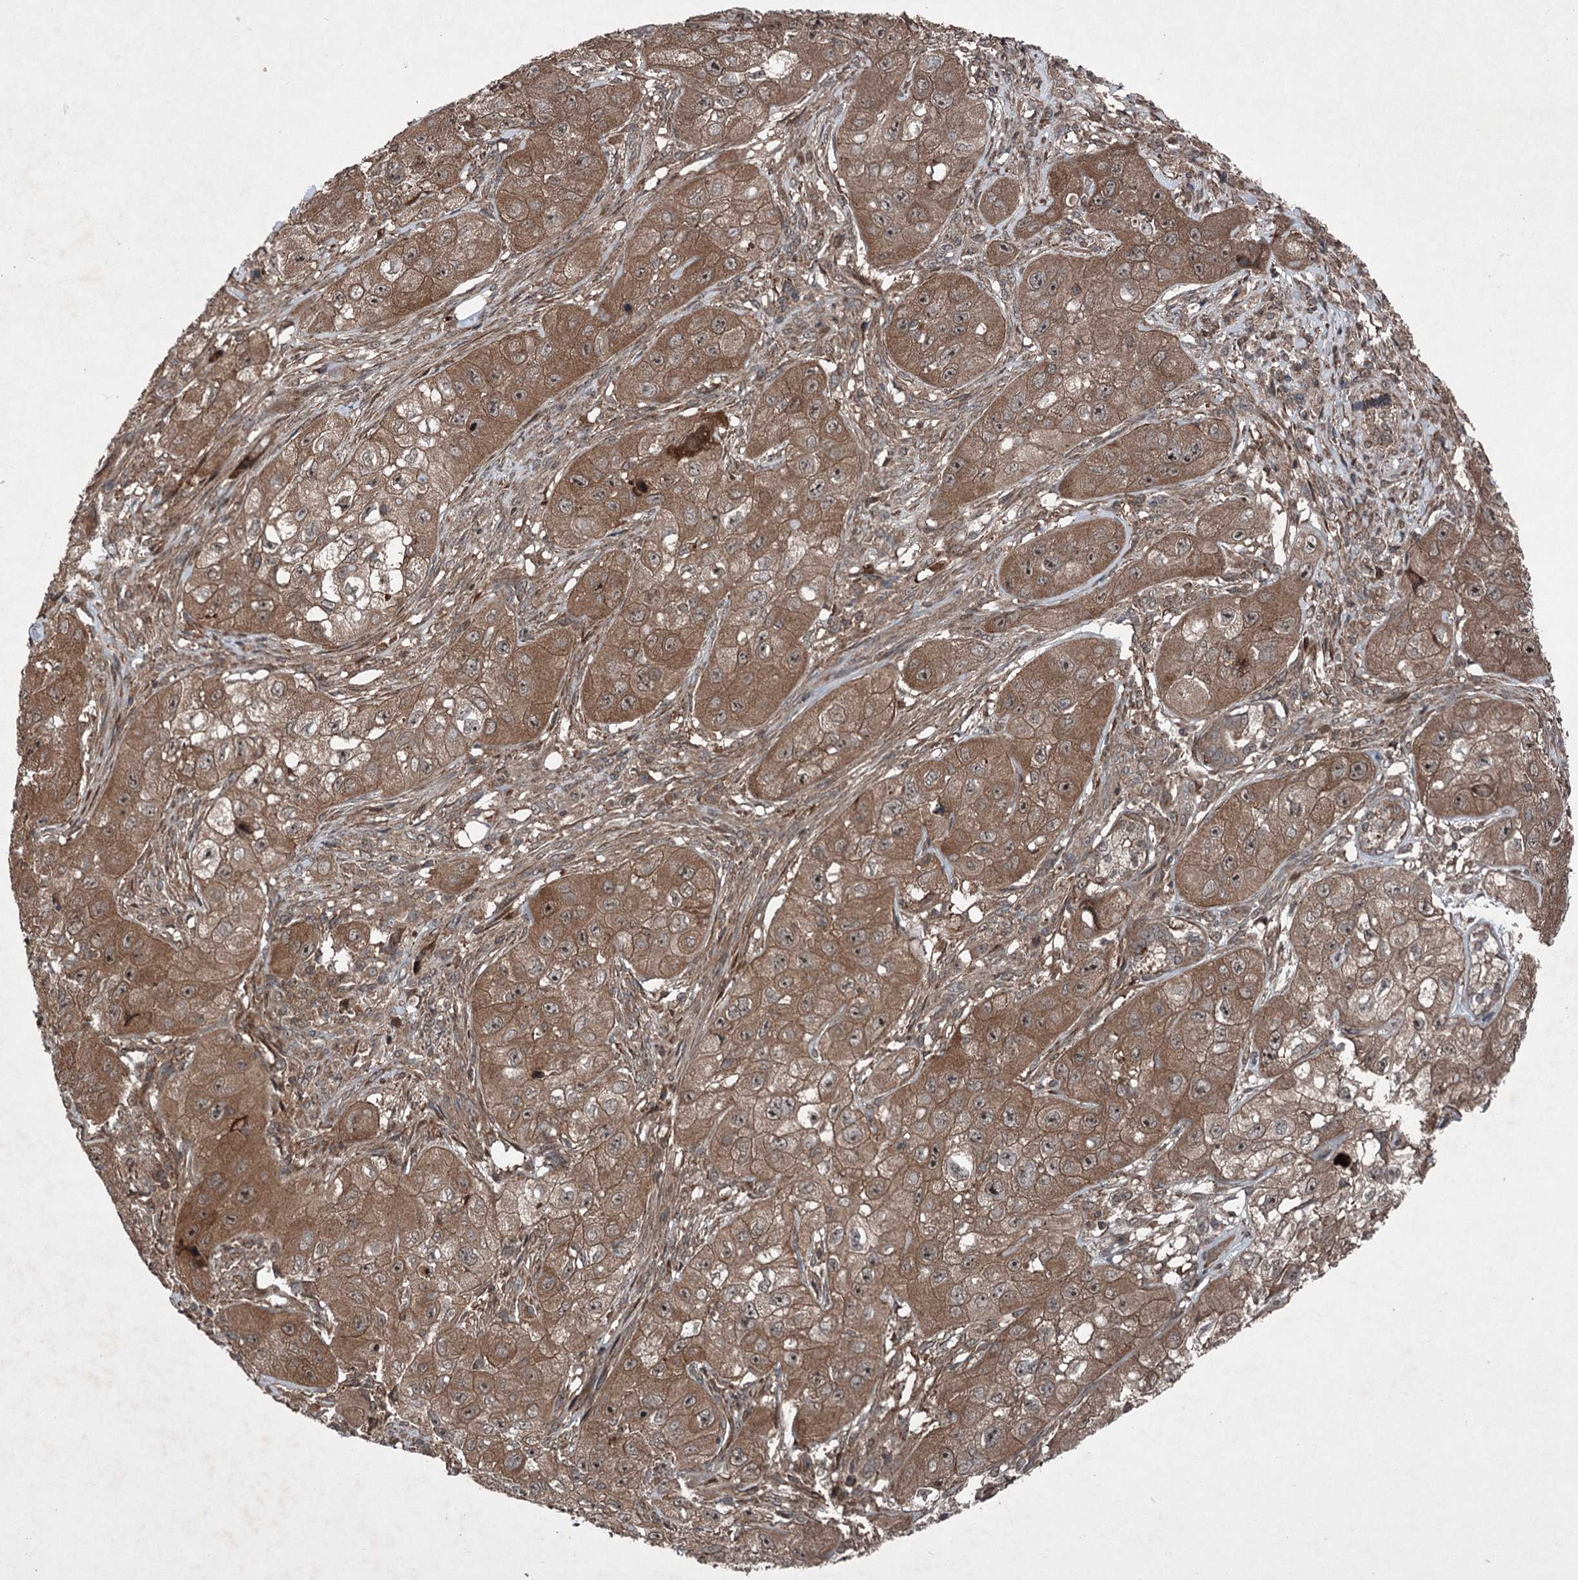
{"staining": {"intensity": "moderate", "quantity": ">75%", "location": "cytoplasmic/membranous,nuclear"}, "tissue": "skin cancer", "cell_type": "Tumor cells", "image_type": "cancer", "snomed": [{"axis": "morphology", "description": "Squamous cell carcinoma, NOS"}, {"axis": "topography", "description": "Skin"}, {"axis": "topography", "description": "Subcutis"}], "caption": "Skin cancer (squamous cell carcinoma) tissue displays moderate cytoplasmic/membranous and nuclear positivity in about >75% of tumor cells", "gene": "ALAS1", "patient": {"sex": "male", "age": 73}}